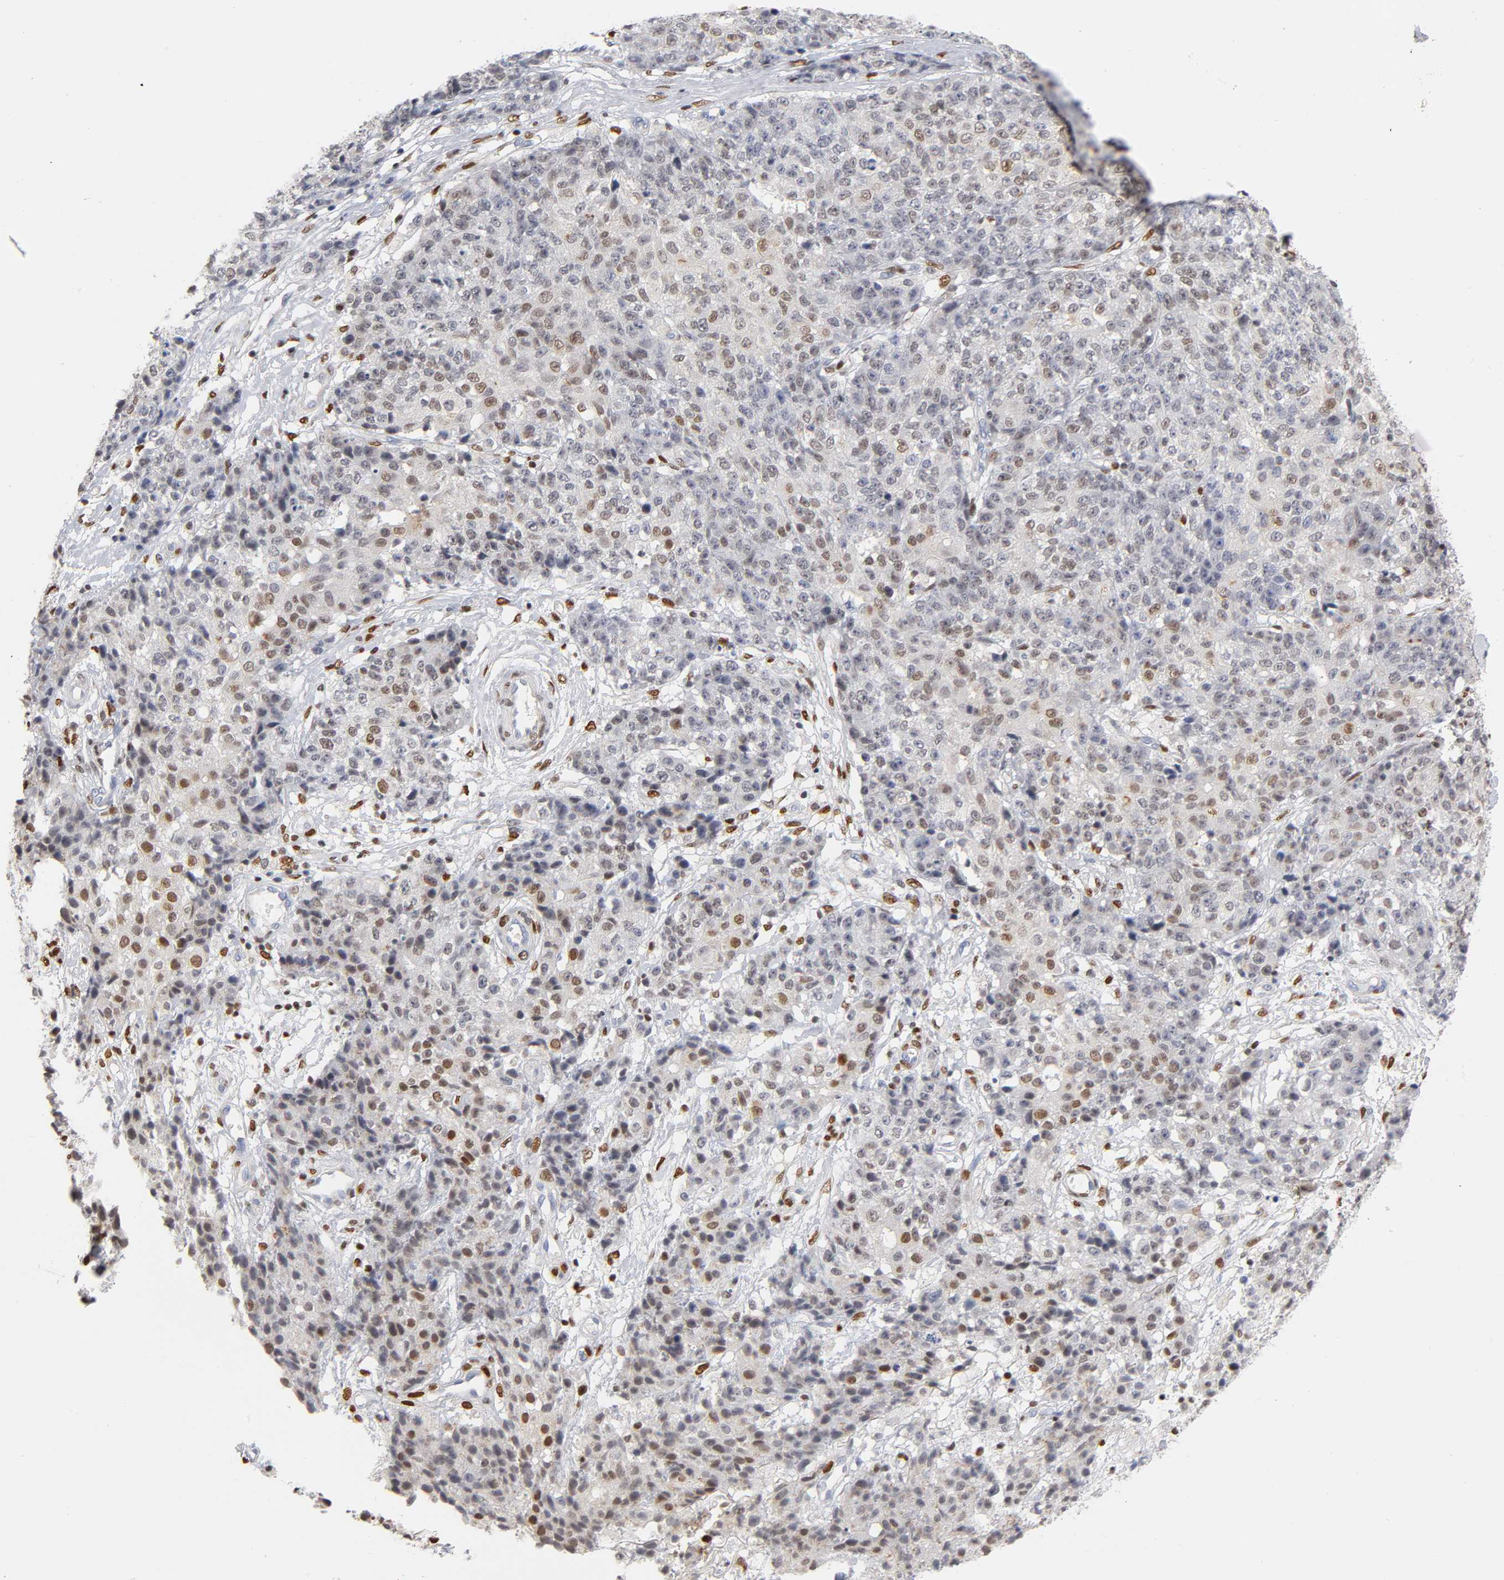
{"staining": {"intensity": "weak", "quantity": "25%-75%", "location": "nuclear"}, "tissue": "ovarian cancer", "cell_type": "Tumor cells", "image_type": "cancer", "snomed": [{"axis": "morphology", "description": "Carcinoma, endometroid"}, {"axis": "topography", "description": "Ovary"}], "caption": "Ovarian endometroid carcinoma stained for a protein (brown) exhibits weak nuclear positive staining in about 25%-75% of tumor cells.", "gene": "RUNX1", "patient": {"sex": "female", "age": 42}}